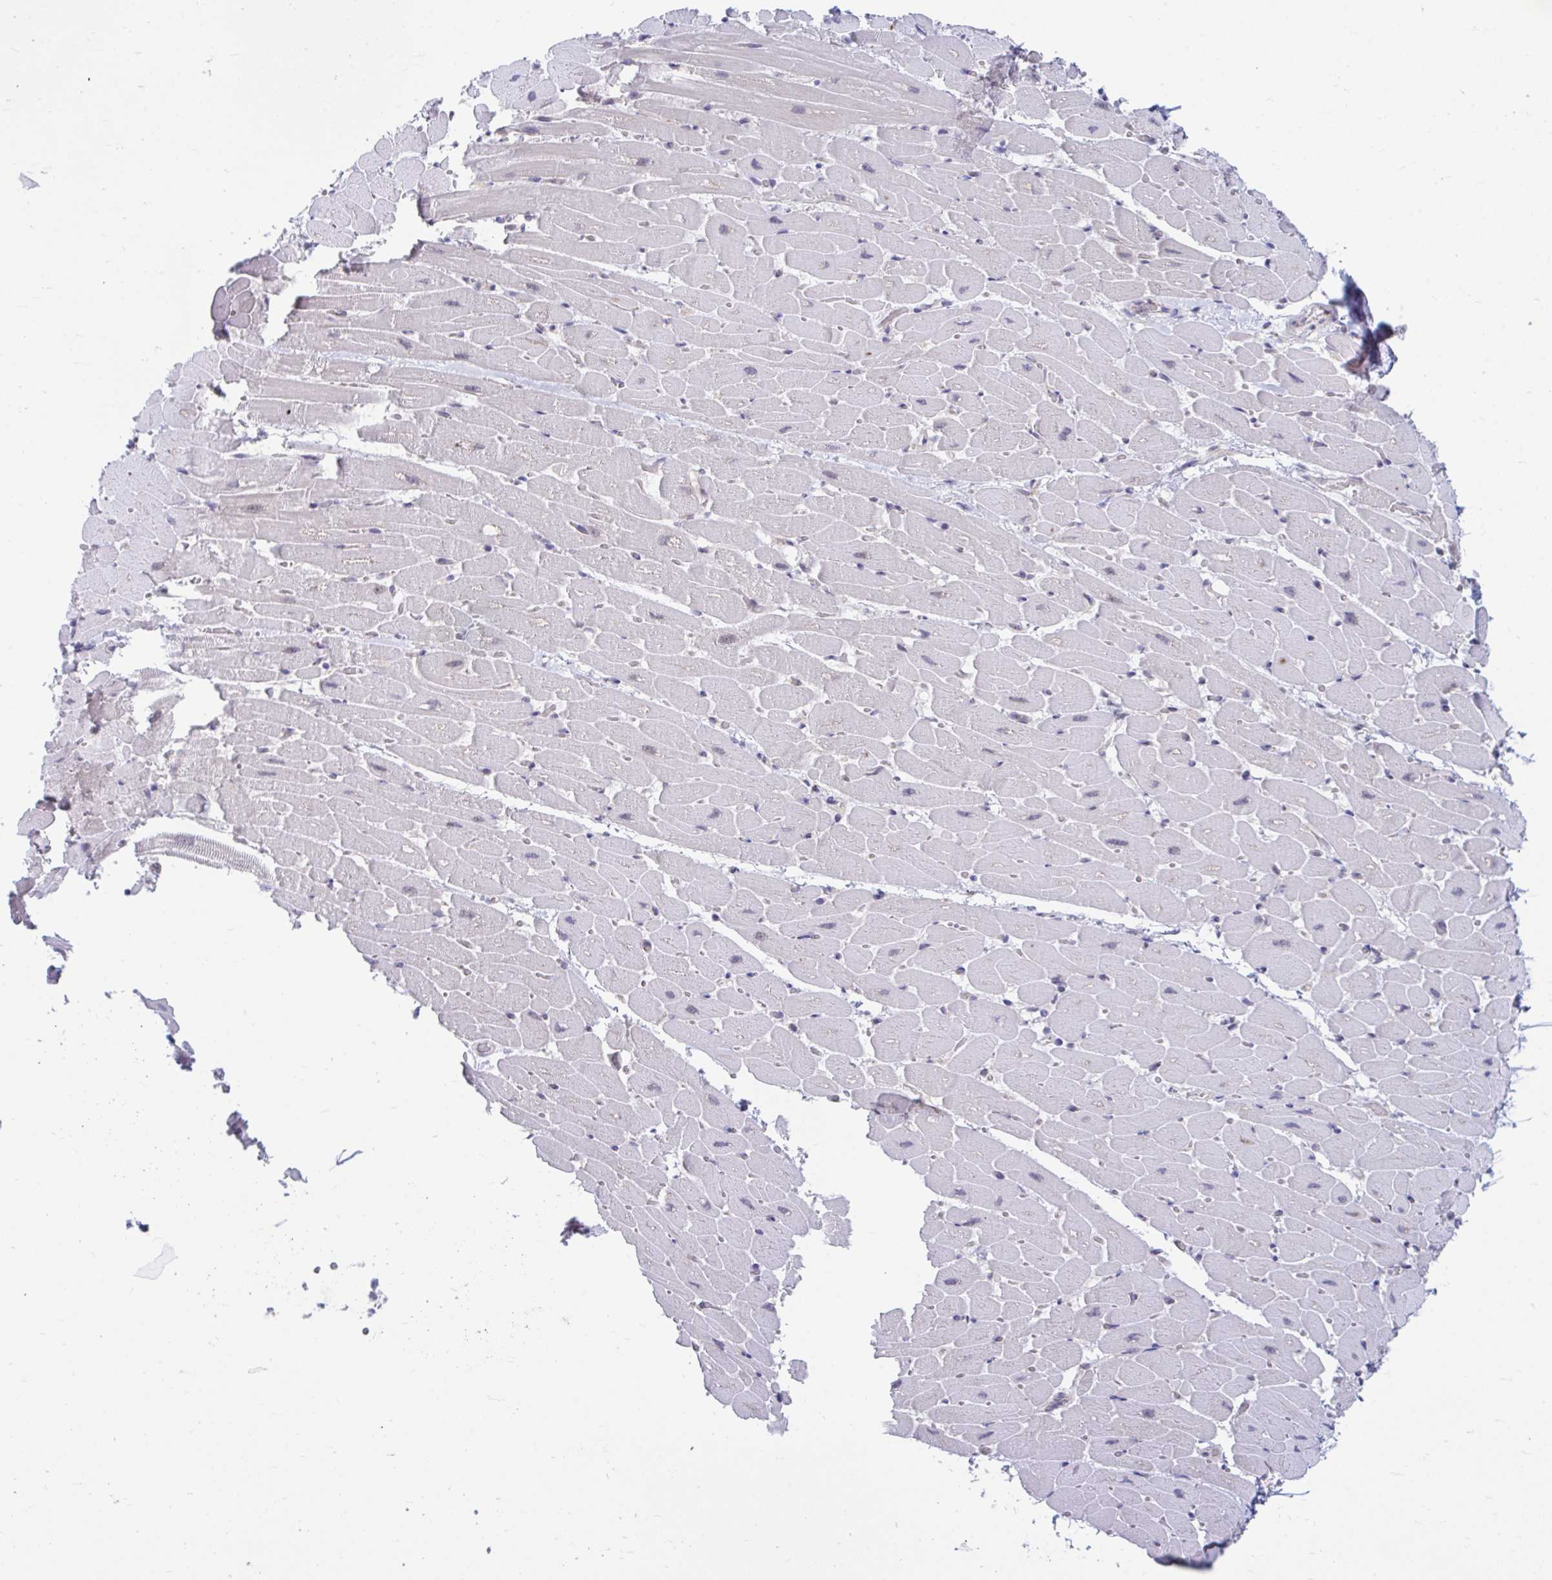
{"staining": {"intensity": "negative", "quantity": "none", "location": "none"}, "tissue": "heart muscle", "cell_type": "Cardiomyocytes", "image_type": "normal", "snomed": [{"axis": "morphology", "description": "Normal tissue, NOS"}, {"axis": "topography", "description": "Heart"}], "caption": "An image of heart muscle stained for a protein demonstrates no brown staining in cardiomyocytes.", "gene": "SELENON", "patient": {"sex": "male", "age": 37}}